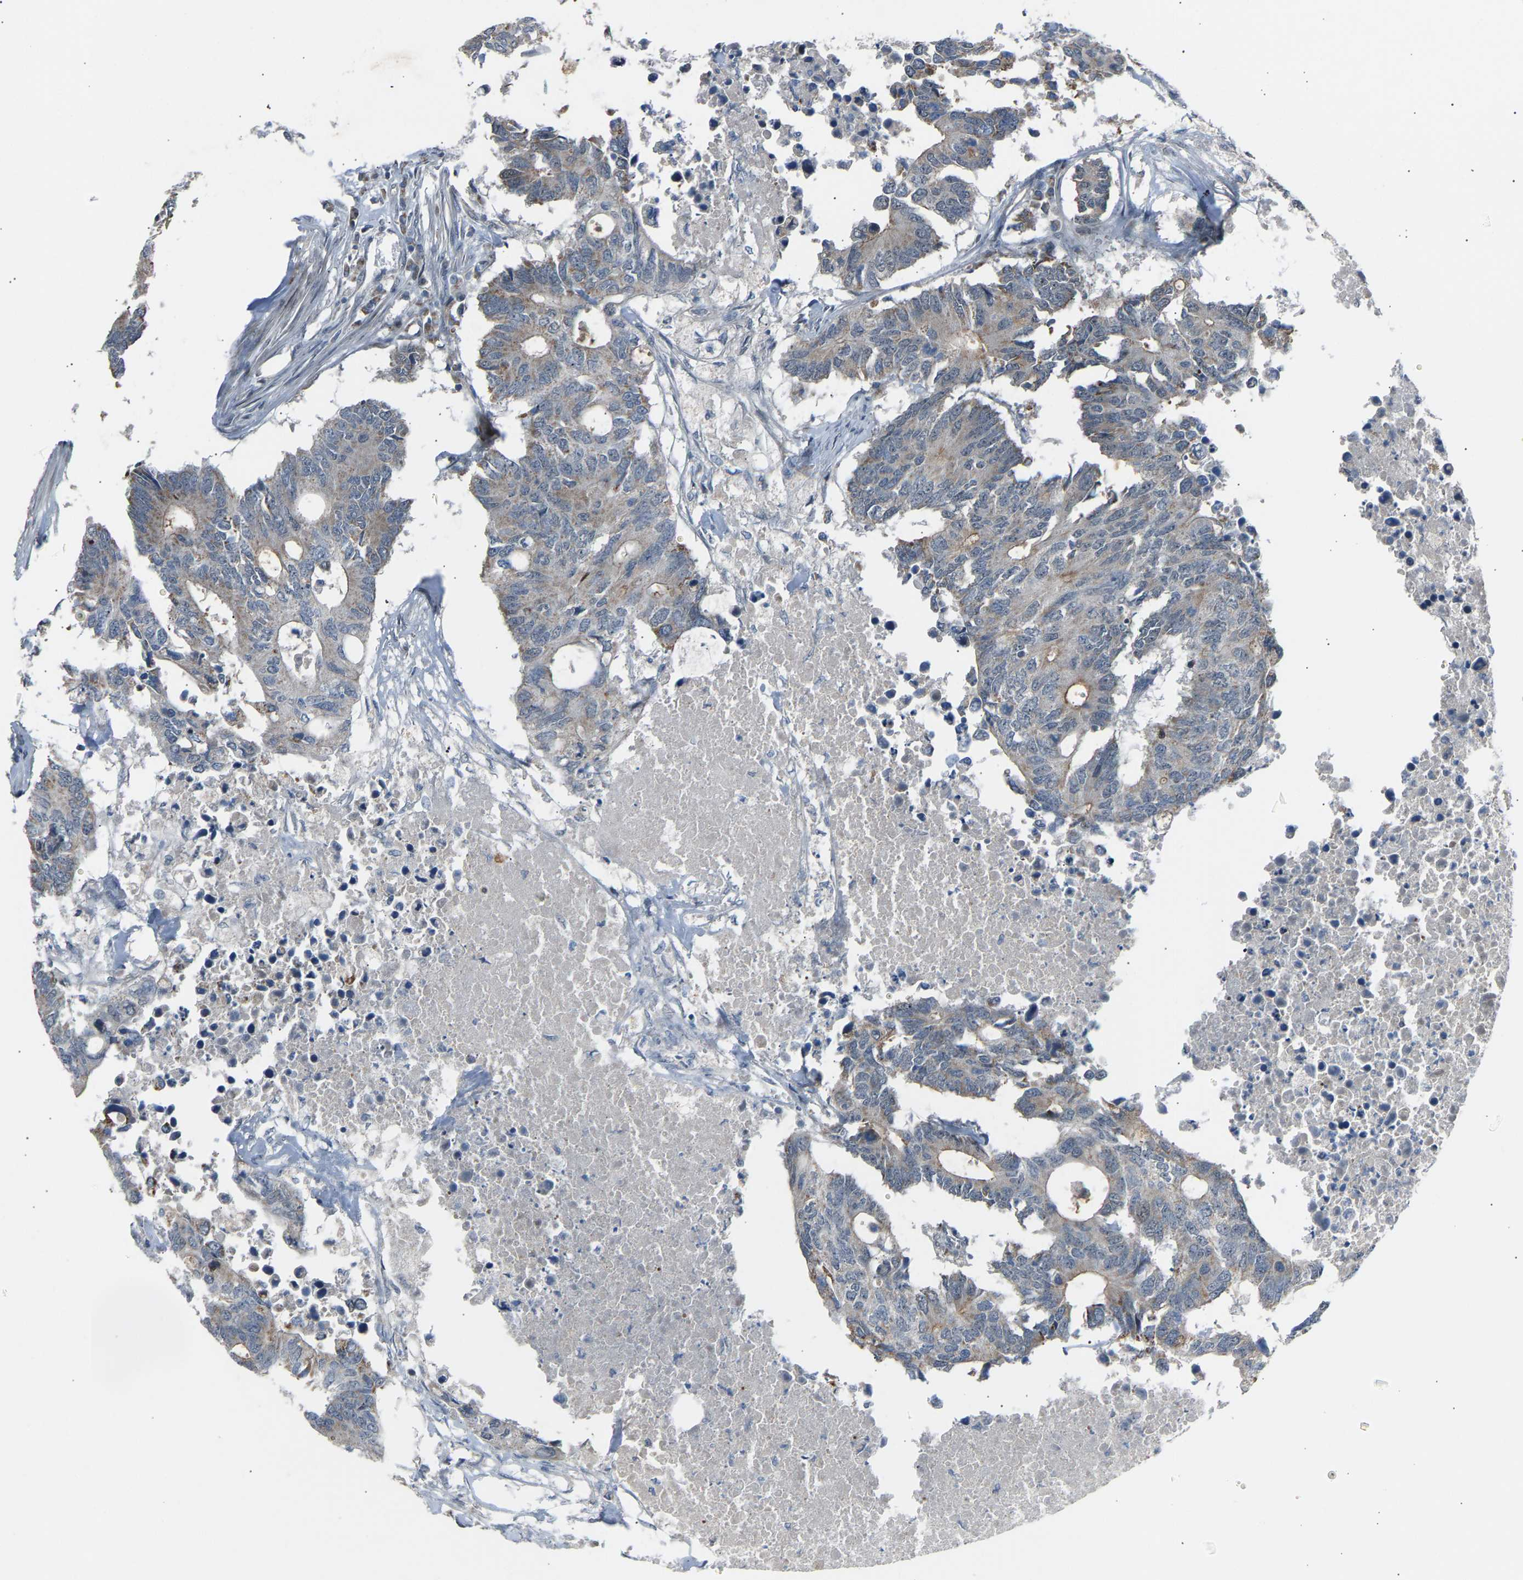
{"staining": {"intensity": "moderate", "quantity": "<25%", "location": "cytoplasmic/membranous"}, "tissue": "colorectal cancer", "cell_type": "Tumor cells", "image_type": "cancer", "snomed": [{"axis": "morphology", "description": "Adenocarcinoma, NOS"}, {"axis": "topography", "description": "Colon"}], "caption": "Protein staining of colorectal cancer tissue demonstrates moderate cytoplasmic/membranous expression in about <25% of tumor cells. The staining was performed using DAB (3,3'-diaminobenzidine), with brown indicating positive protein expression. Nuclei are stained blue with hematoxylin.", "gene": "VPS41", "patient": {"sex": "male", "age": 71}}